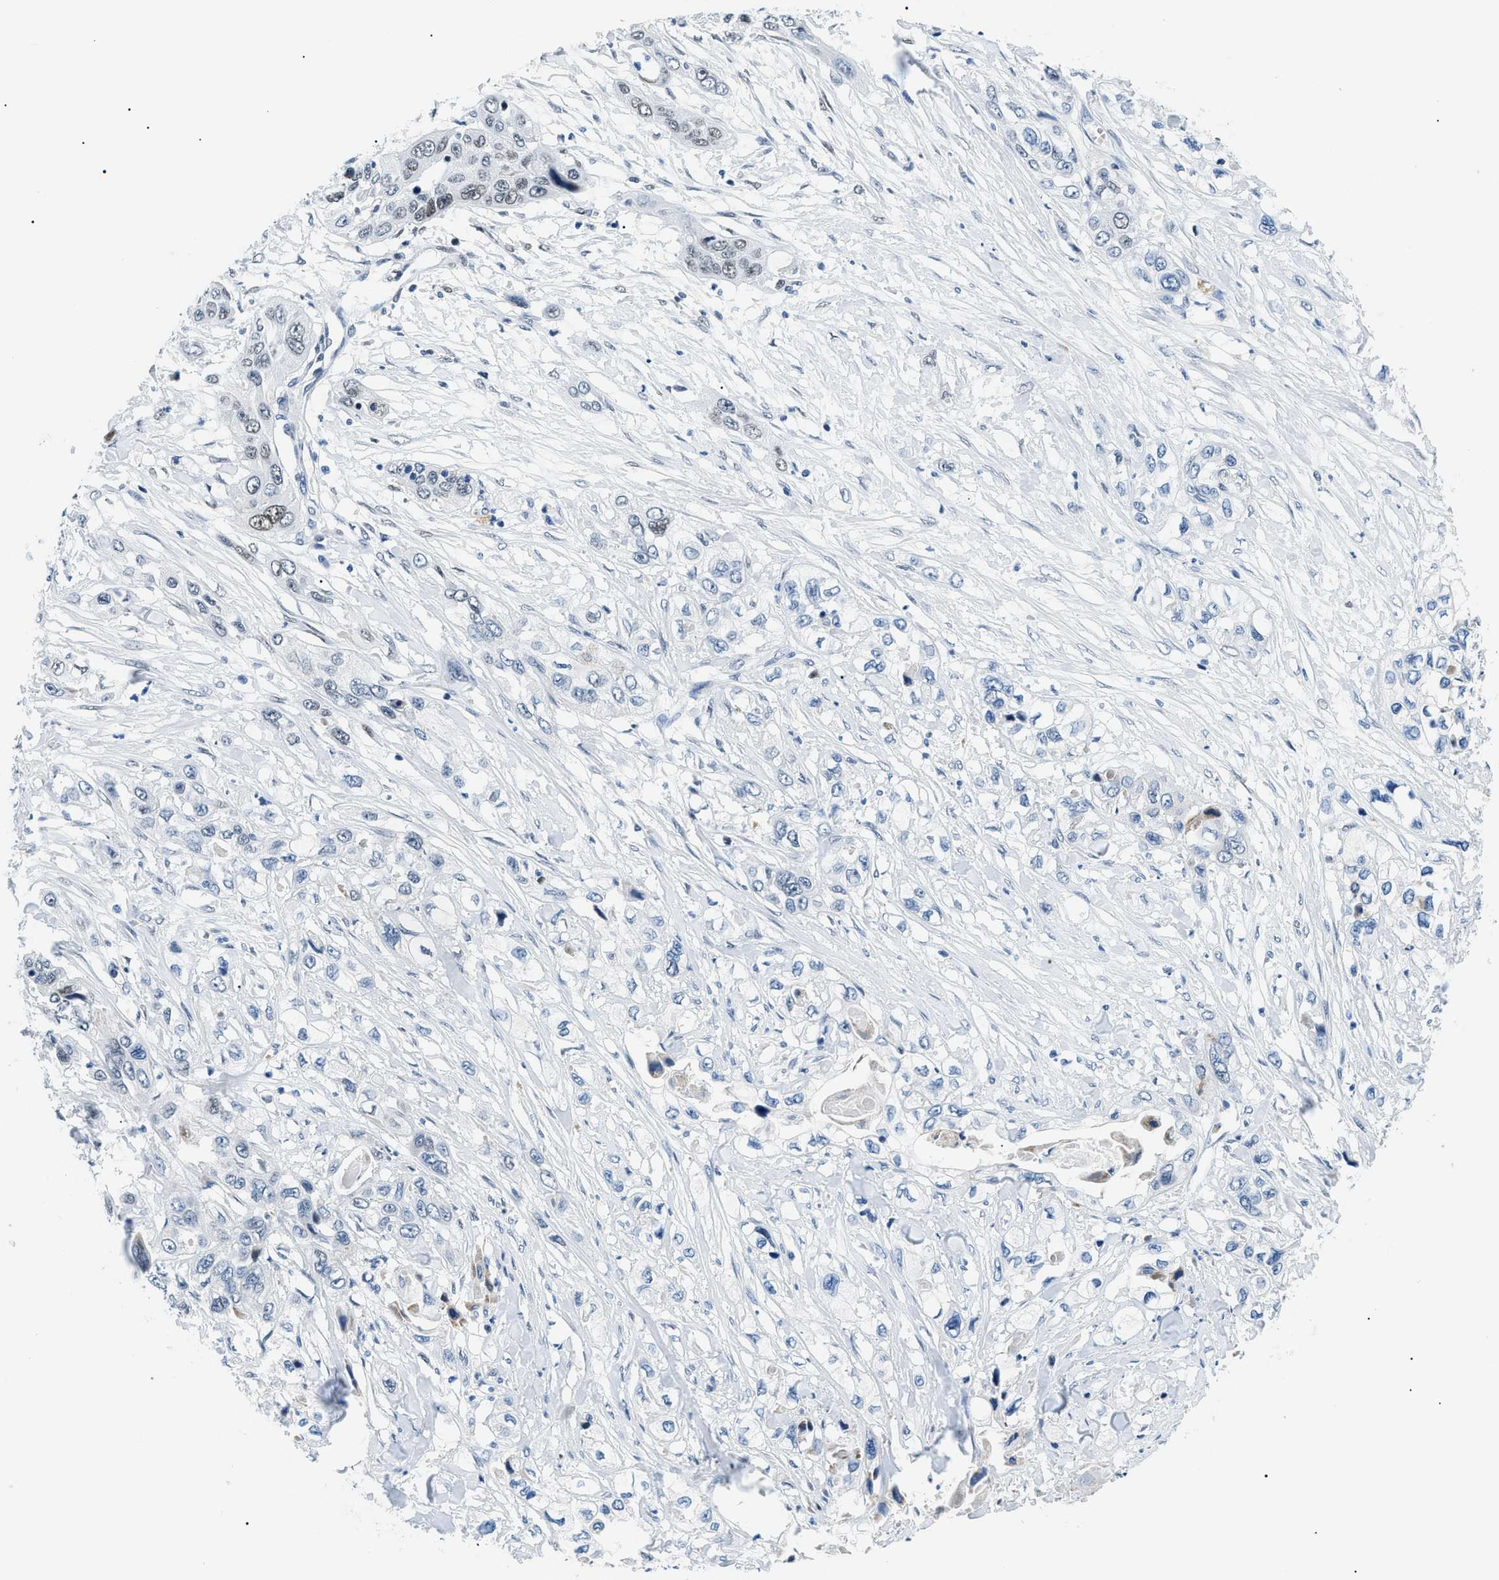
{"staining": {"intensity": "weak", "quantity": "25%-75%", "location": "nuclear"}, "tissue": "pancreatic cancer", "cell_type": "Tumor cells", "image_type": "cancer", "snomed": [{"axis": "morphology", "description": "Adenocarcinoma, NOS"}, {"axis": "topography", "description": "Pancreas"}], "caption": "This micrograph shows IHC staining of pancreatic cancer, with low weak nuclear expression in about 25%-75% of tumor cells.", "gene": "SMARCC1", "patient": {"sex": "female", "age": 70}}